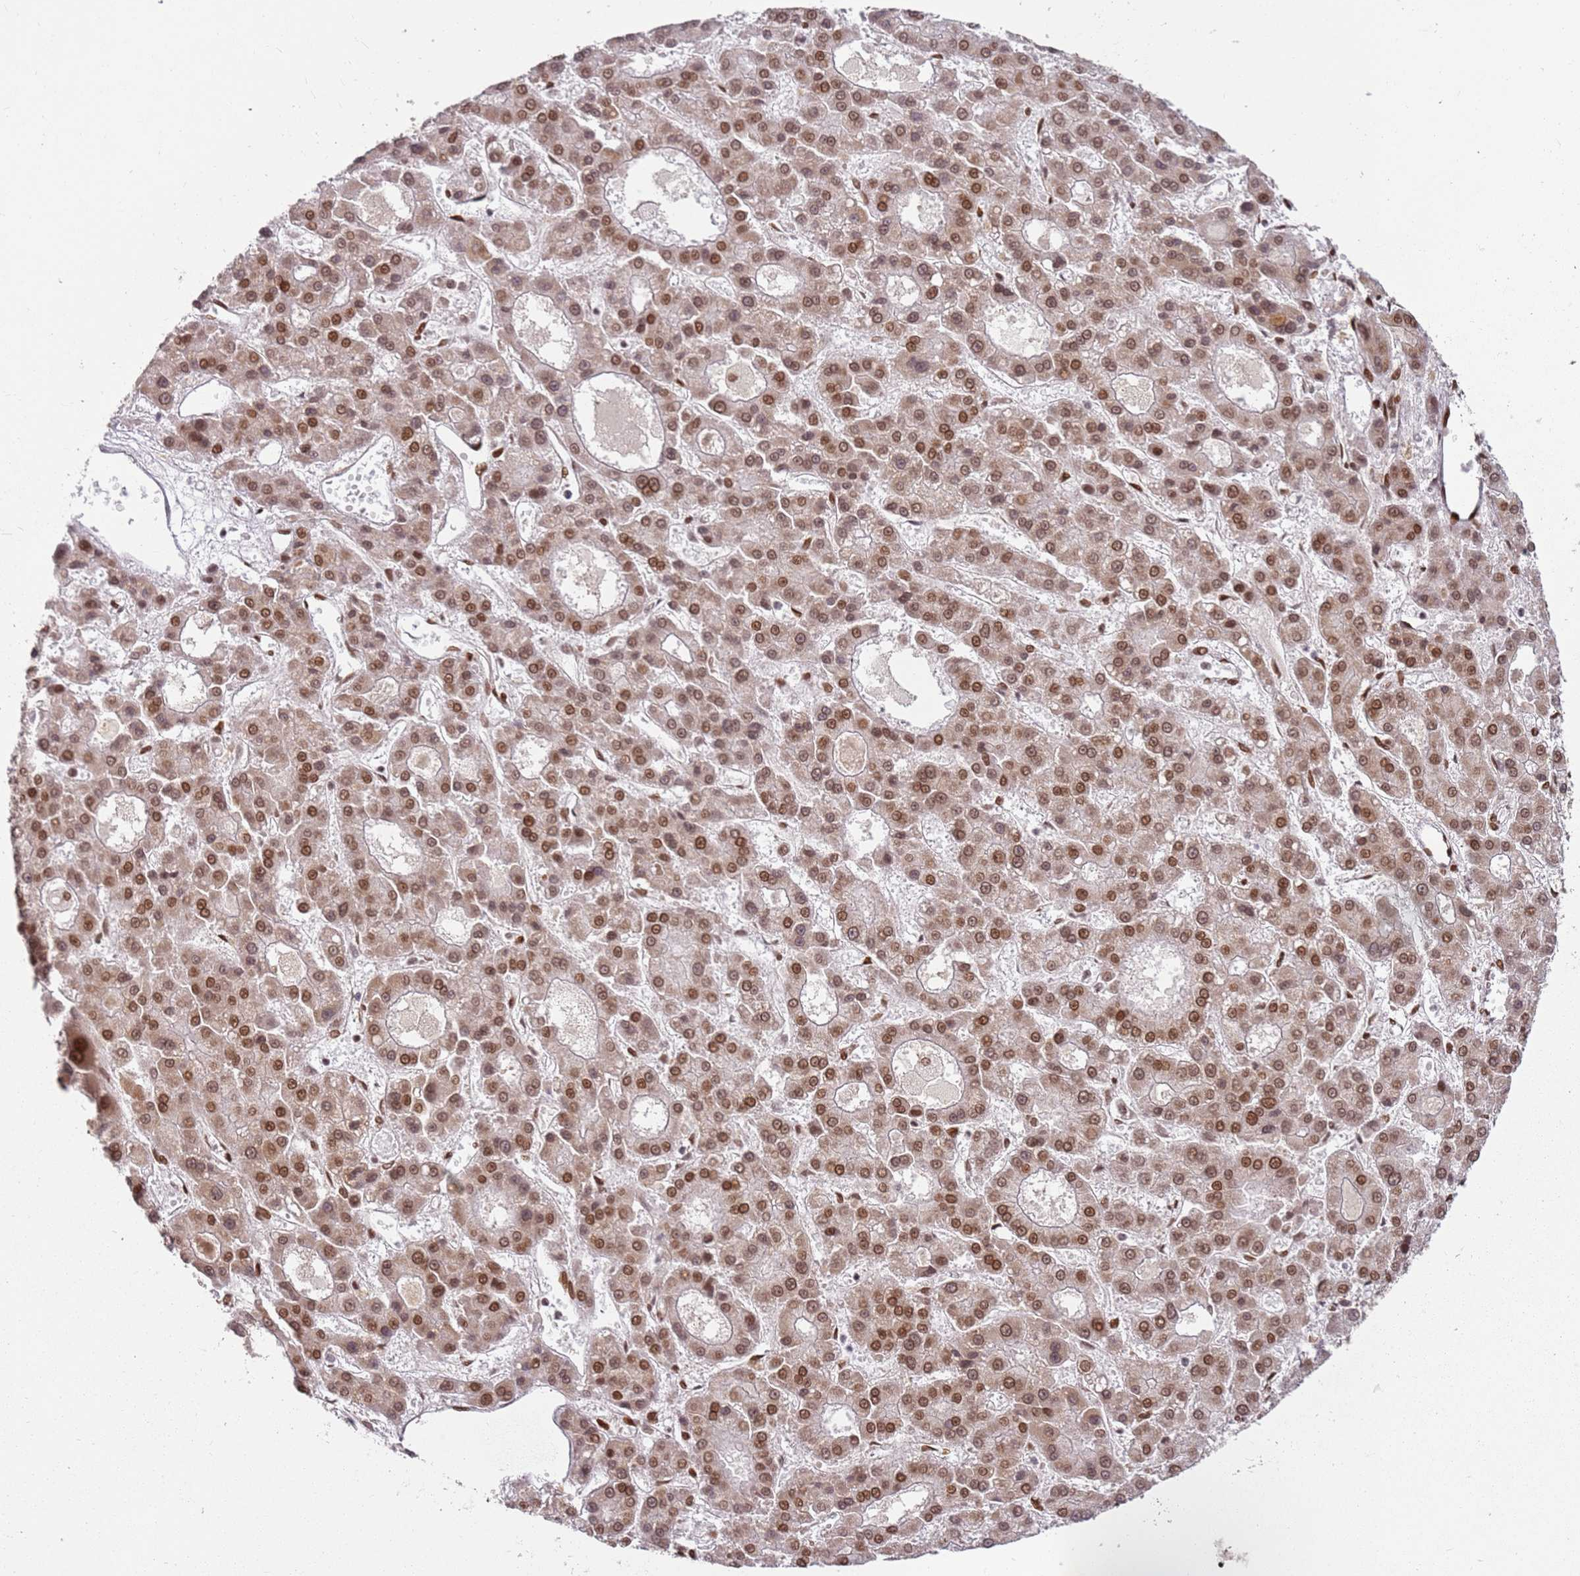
{"staining": {"intensity": "moderate", "quantity": ">75%", "location": "nuclear"}, "tissue": "liver cancer", "cell_type": "Tumor cells", "image_type": "cancer", "snomed": [{"axis": "morphology", "description": "Carcinoma, Hepatocellular, NOS"}, {"axis": "topography", "description": "Liver"}], "caption": "Immunohistochemical staining of human liver cancer (hepatocellular carcinoma) shows medium levels of moderate nuclear staining in about >75% of tumor cells.", "gene": "TENT4A", "patient": {"sex": "male", "age": 70}}